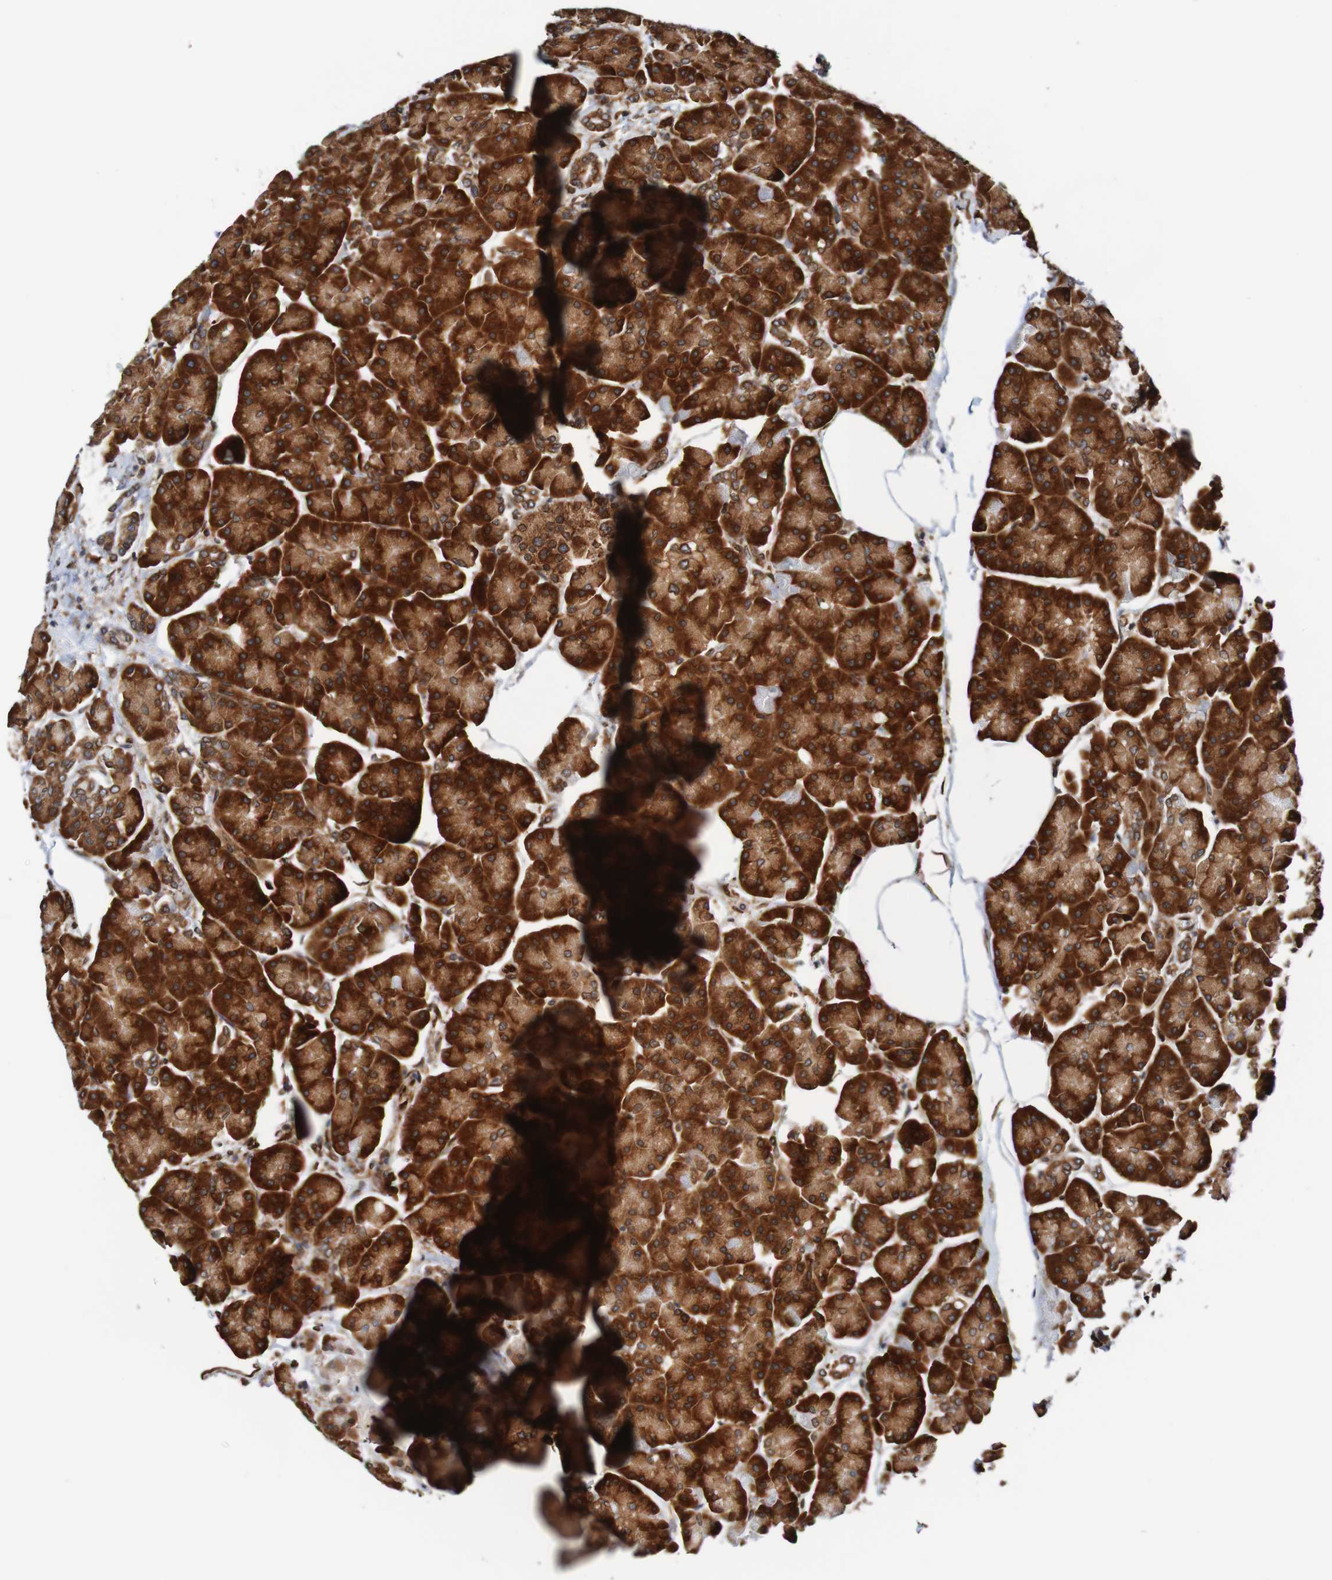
{"staining": {"intensity": "strong", "quantity": ">75%", "location": "cytoplasmic/membranous"}, "tissue": "pancreas", "cell_type": "Exocrine glandular cells", "image_type": "normal", "snomed": [{"axis": "morphology", "description": "Normal tissue, NOS"}, {"axis": "topography", "description": "Pancreas"}], "caption": "The photomicrograph exhibits a brown stain indicating the presence of a protein in the cytoplasmic/membranous of exocrine glandular cells in pancreas. Using DAB (brown) and hematoxylin (blue) stains, captured at high magnification using brightfield microscopy.", "gene": "TMEM109", "patient": {"sex": "female", "age": 70}}